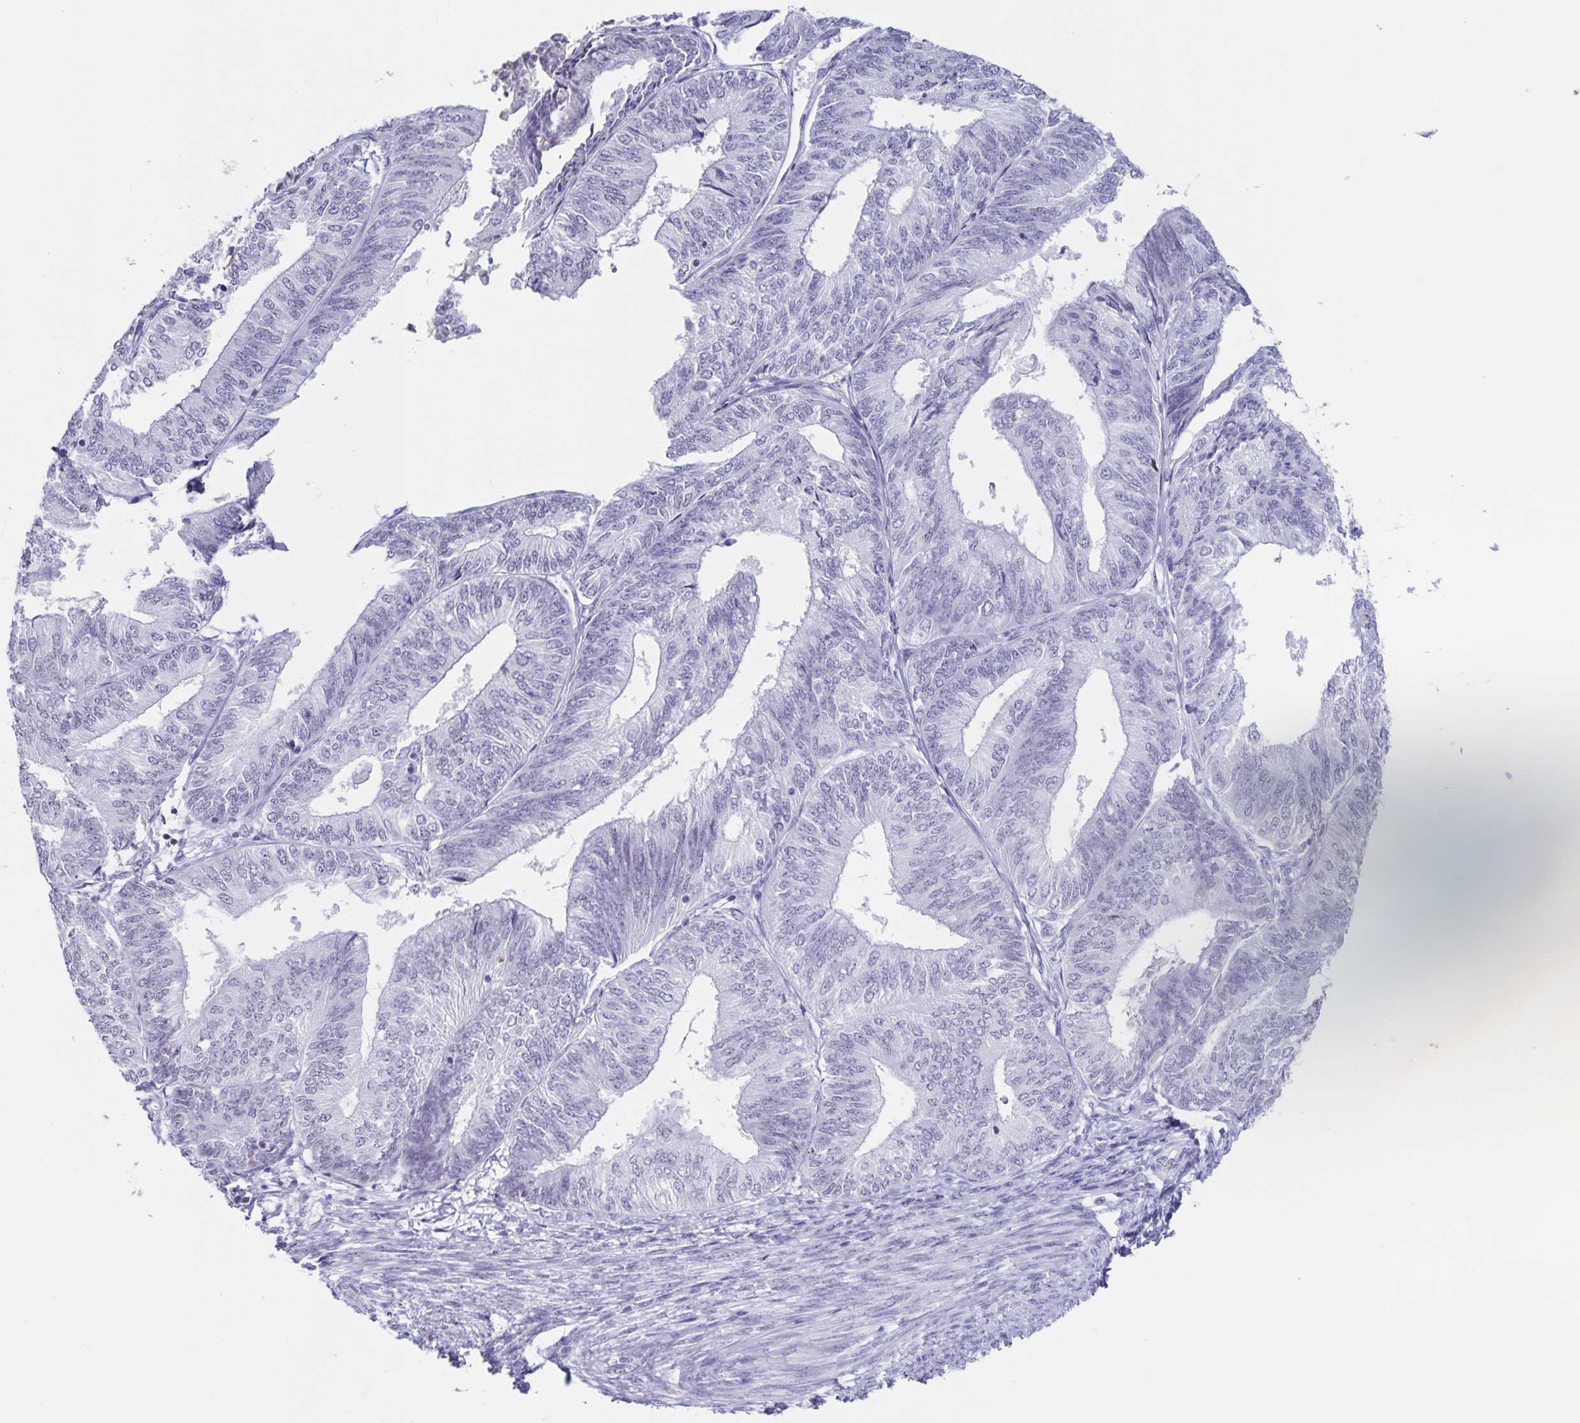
{"staining": {"intensity": "negative", "quantity": "none", "location": "none"}, "tissue": "endometrial cancer", "cell_type": "Tumor cells", "image_type": "cancer", "snomed": [{"axis": "morphology", "description": "Adenocarcinoma, NOS"}, {"axis": "topography", "description": "Endometrium"}], "caption": "Adenocarcinoma (endometrial) was stained to show a protein in brown. There is no significant staining in tumor cells.", "gene": "LCE6A", "patient": {"sex": "female", "age": 58}}